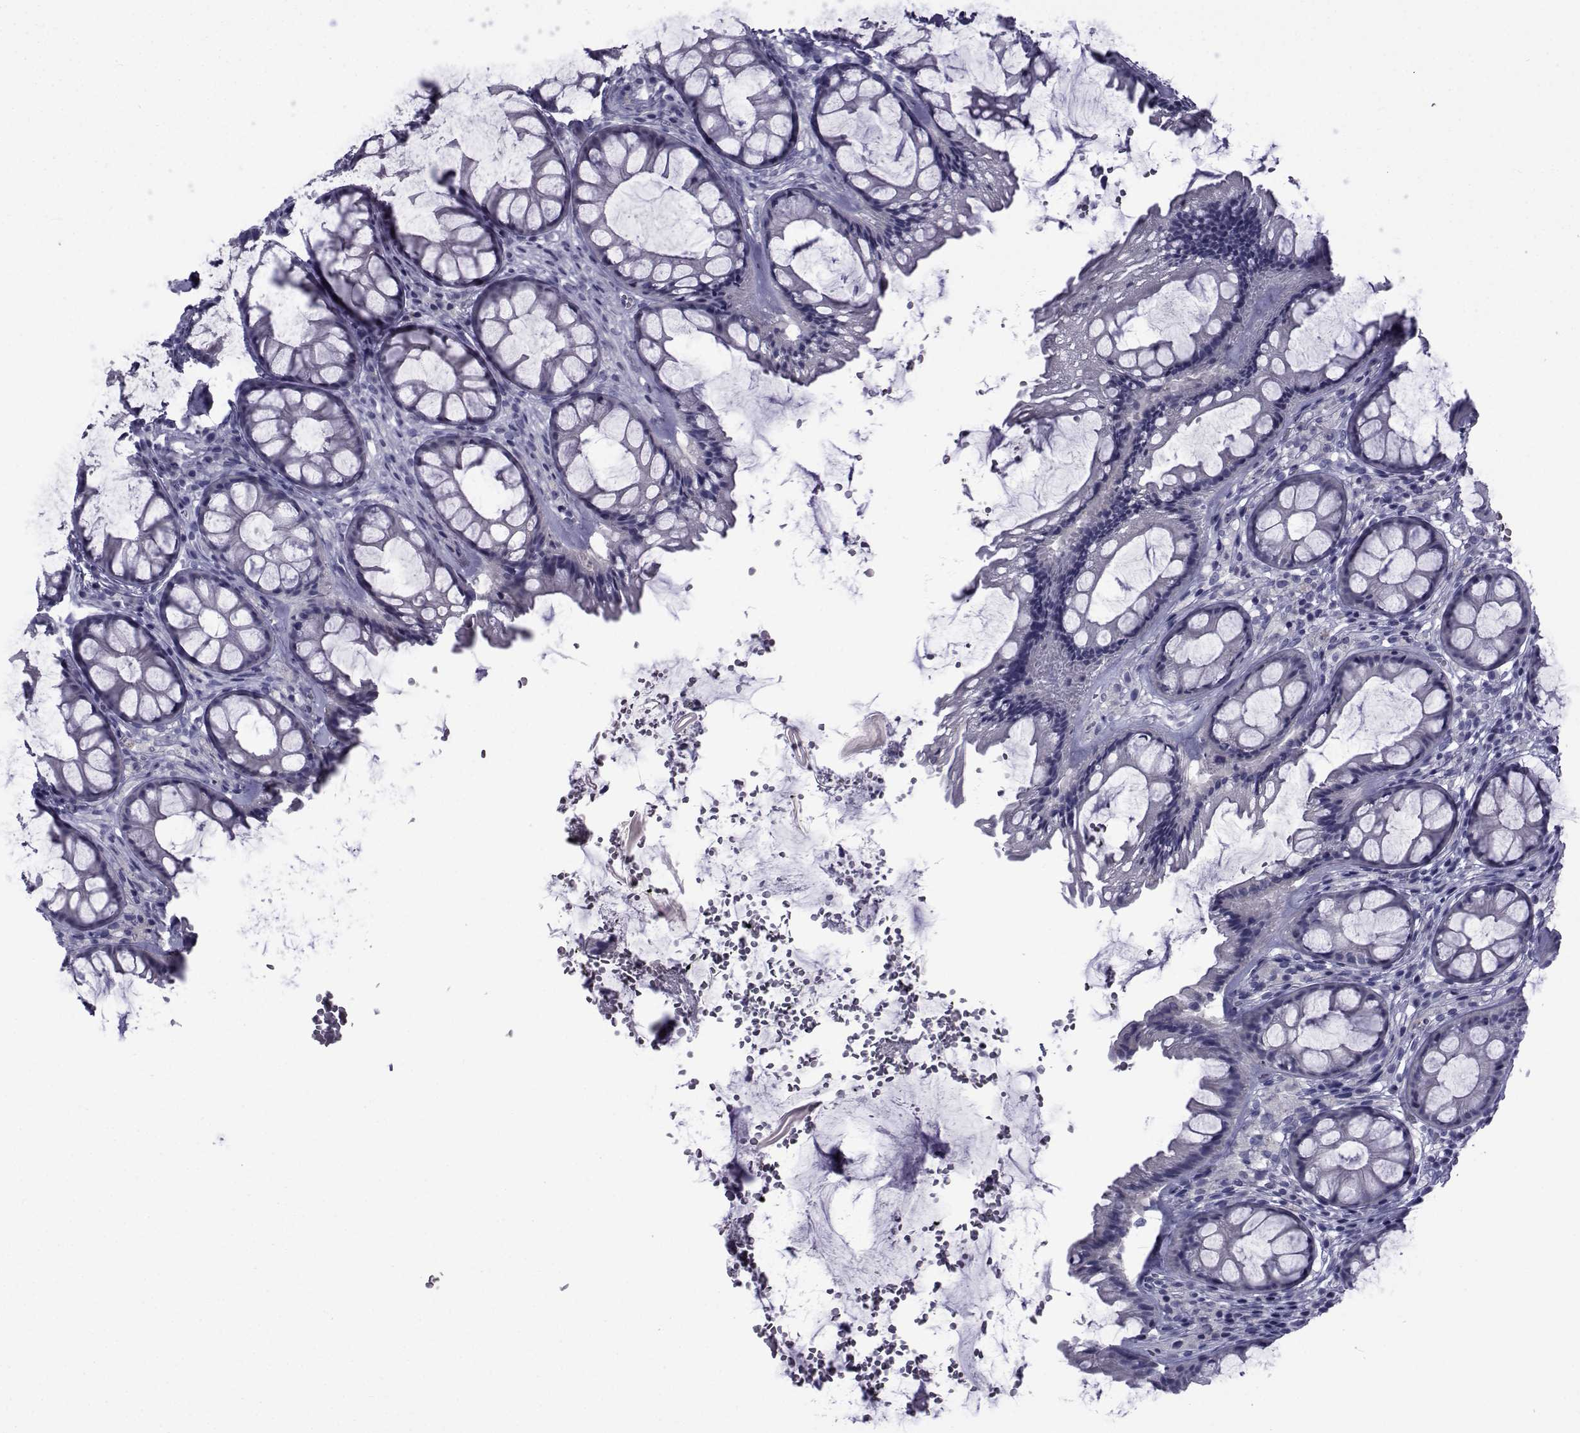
{"staining": {"intensity": "moderate", "quantity": "<25%", "location": "cytoplasmic/membranous"}, "tissue": "rectum", "cell_type": "Glandular cells", "image_type": "normal", "snomed": [{"axis": "morphology", "description": "Normal tissue, NOS"}, {"axis": "topography", "description": "Rectum"}], "caption": "IHC (DAB) staining of benign human rectum demonstrates moderate cytoplasmic/membranous protein staining in about <25% of glandular cells.", "gene": "PDE6G", "patient": {"sex": "female", "age": 62}}